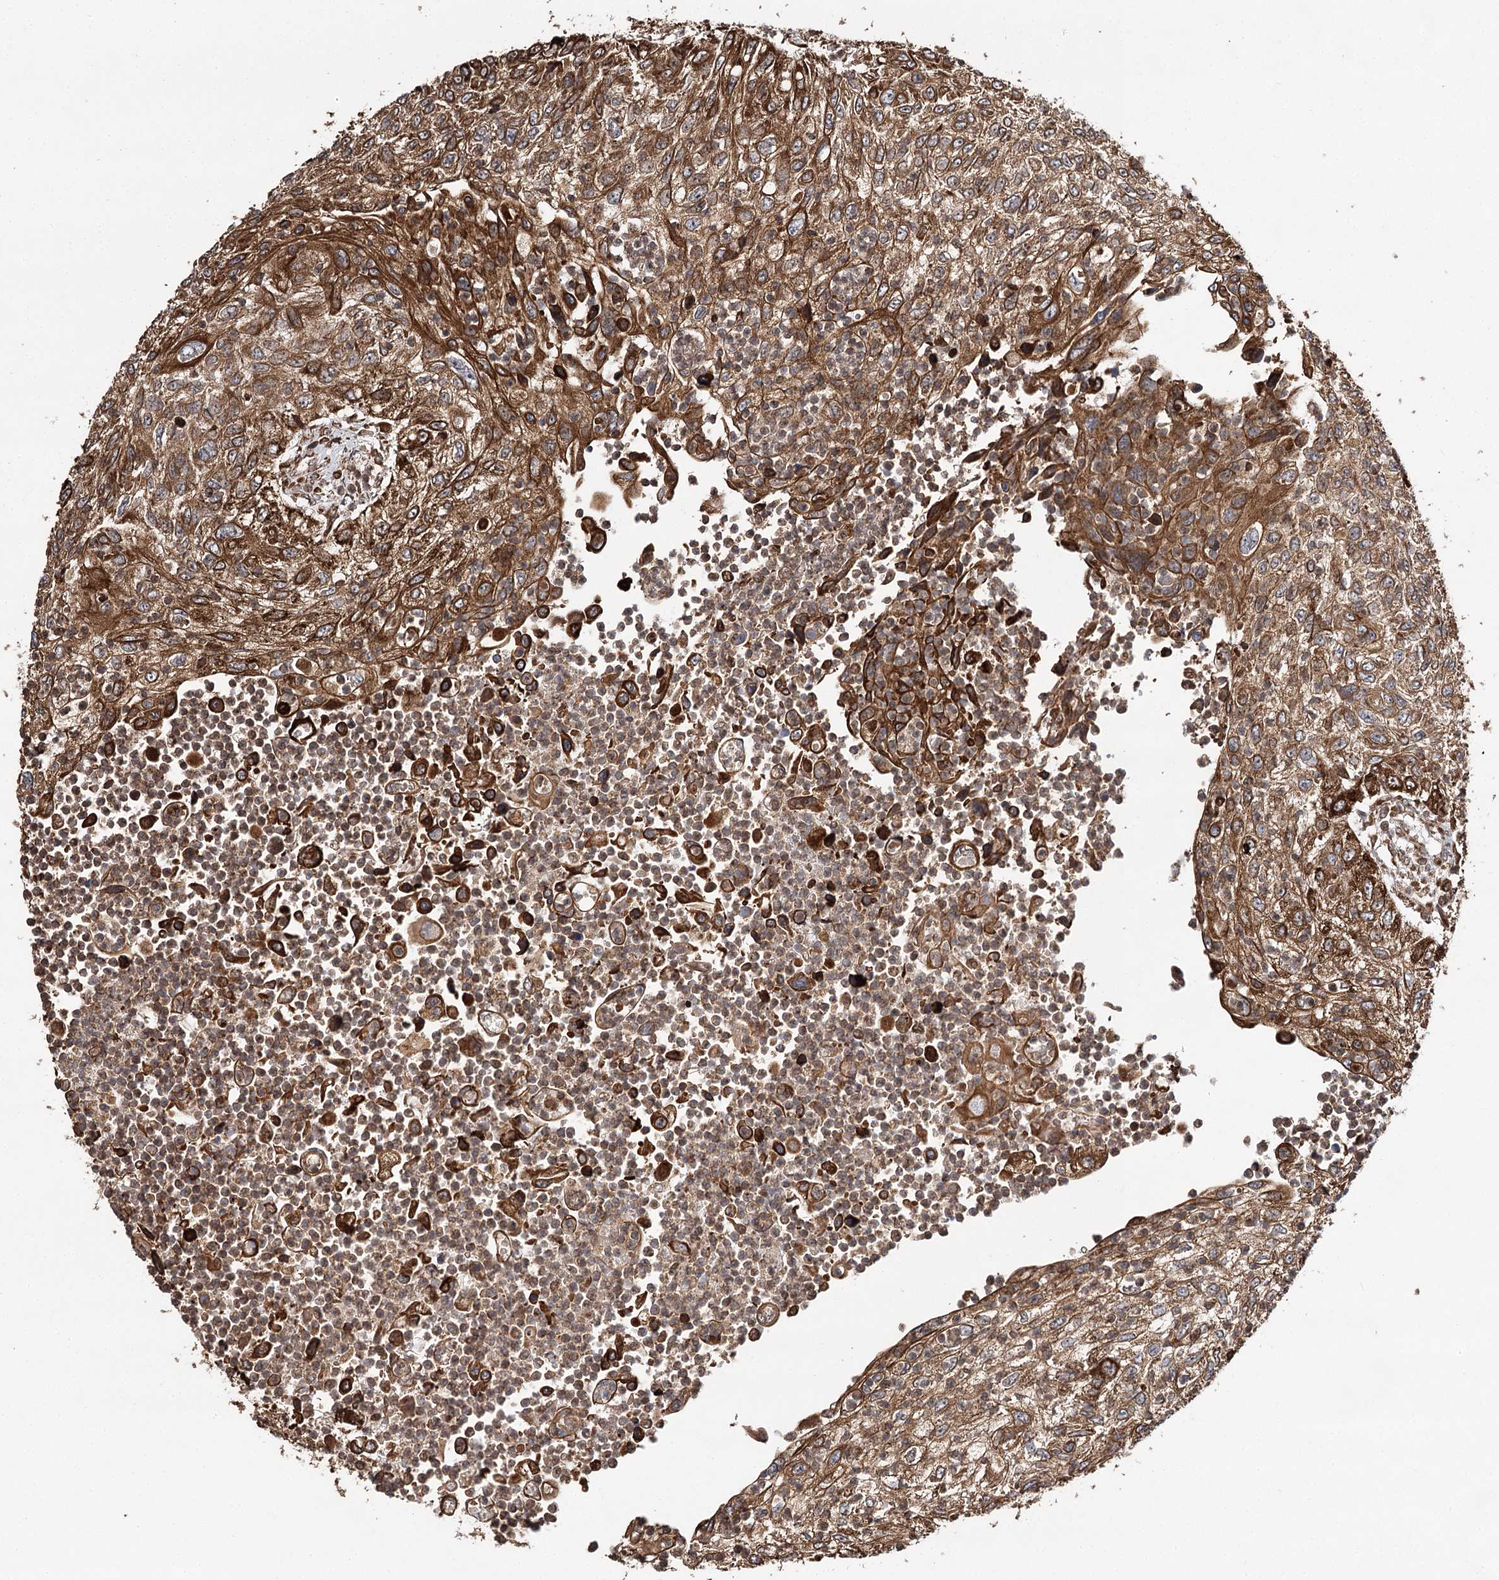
{"staining": {"intensity": "strong", "quantity": ">75%", "location": "cytoplasmic/membranous"}, "tissue": "urothelial cancer", "cell_type": "Tumor cells", "image_type": "cancer", "snomed": [{"axis": "morphology", "description": "Urothelial carcinoma, High grade"}, {"axis": "topography", "description": "Urinary bladder"}], "caption": "This photomicrograph demonstrates urothelial cancer stained with IHC to label a protein in brown. The cytoplasmic/membranous of tumor cells show strong positivity for the protein. Nuclei are counter-stained blue.", "gene": "DNAJB14", "patient": {"sex": "female", "age": 60}}